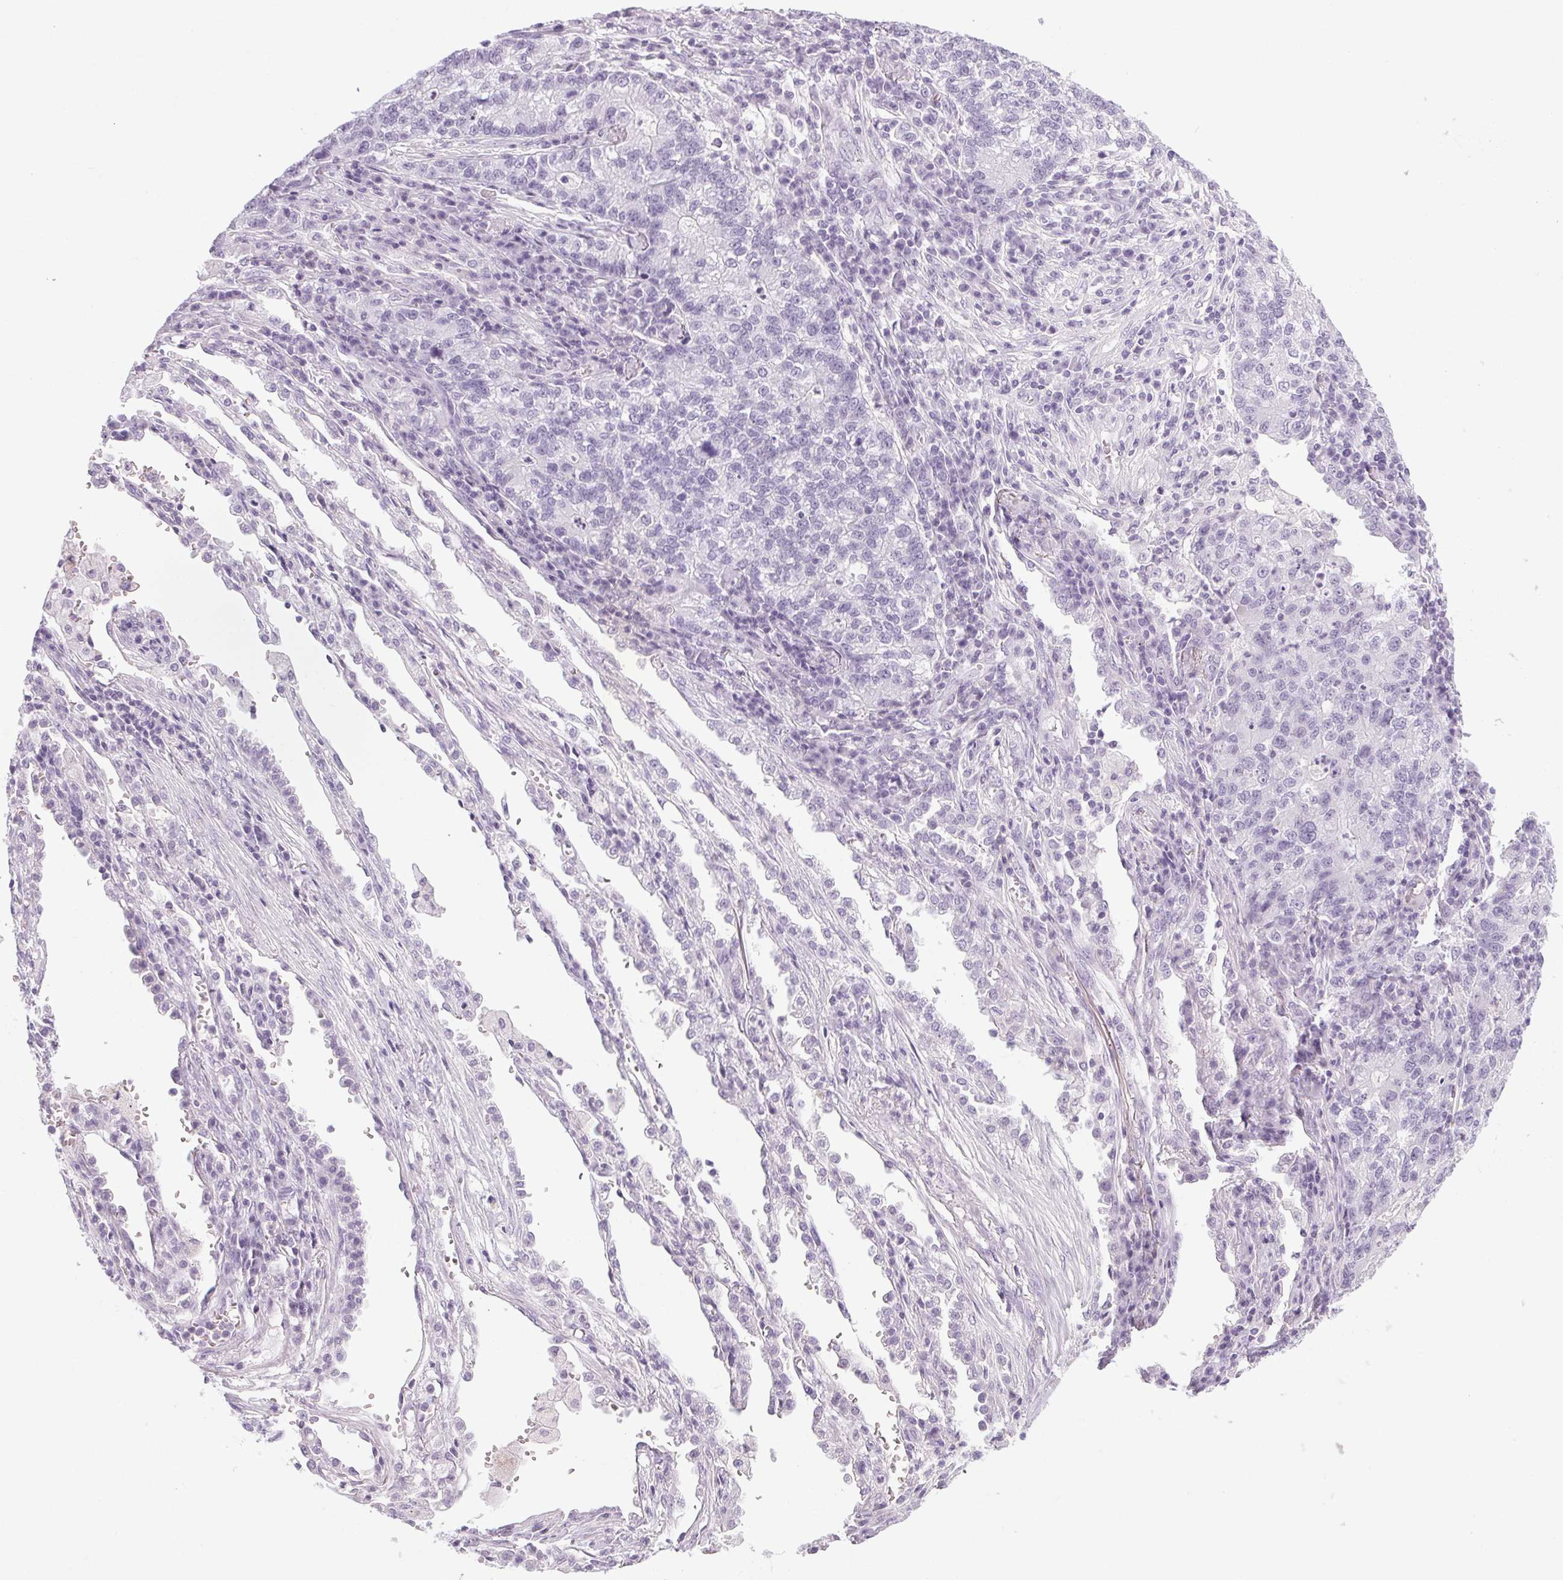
{"staining": {"intensity": "negative", "quantity": "none", "location": "none"}, "tissue": "lung cancer", "cell_type": "Tumor cells", "image_type": "cancer", "snomed": [{"axis": "morphology", "description": "Adenocarcinoma, NOS"}, {"axis": "topography", "description": "Lung"}], "caption": "IHC histopathology image of lung adenocarcinoma stained for a protein (brown), which exhibits no expression in tumor cells.", "gene": "POMC", "patient": {"sex": "male", "age": 57}}